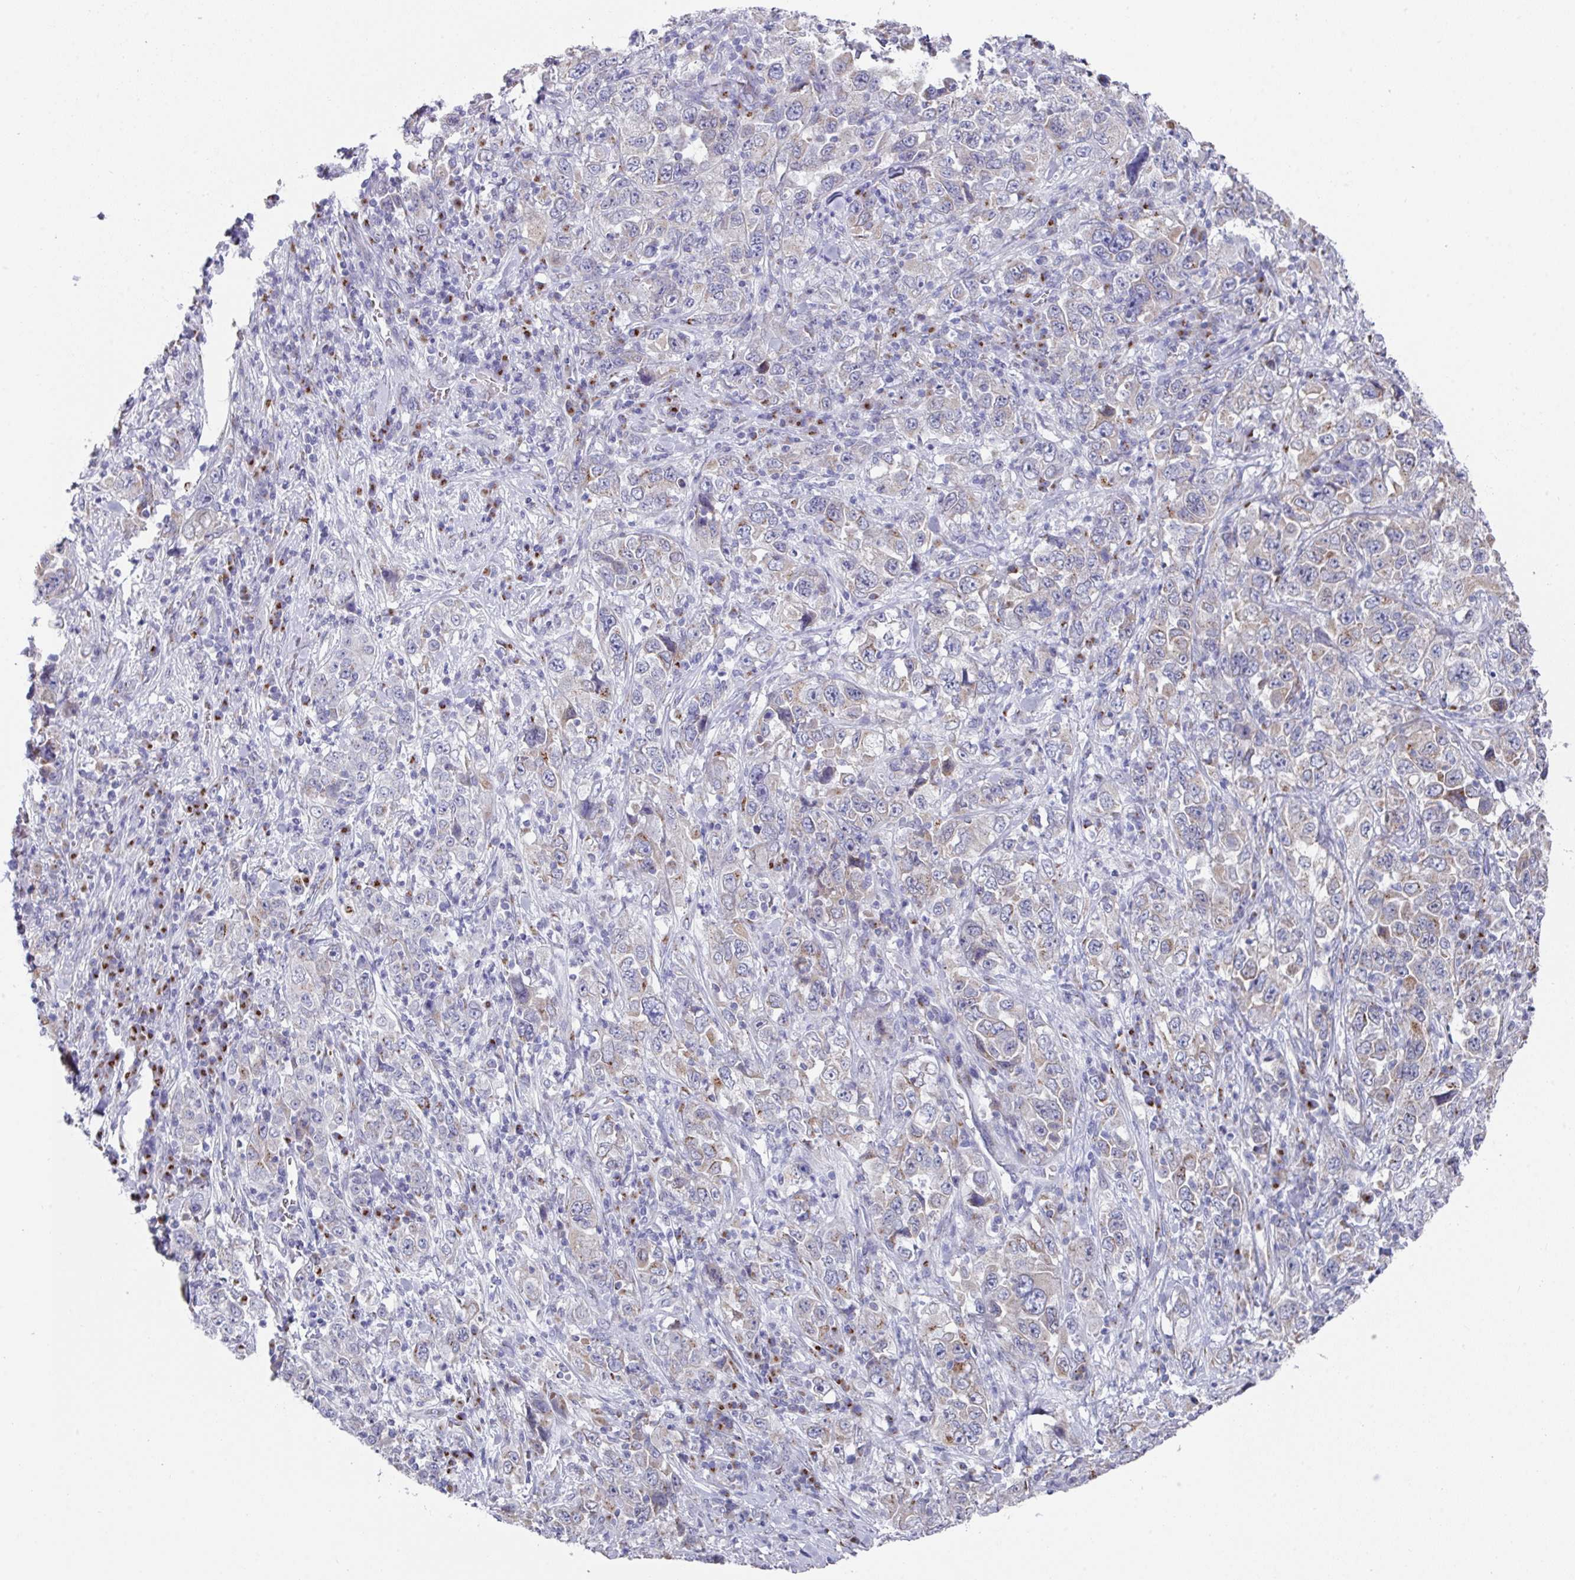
{"staining": {"intensity": "negative", "quantity": "none", "location": "none"}, "tissue": "stomach cancer", "cell_type": "Tumor cells", "image_type": "cancer", "snomed": [{"axis": "morphology", "description": "Normal tissue, NOS"}, {"axis": "morphology", "description": "Adenocarcinoma, NOS"}, {"axis": "topography", "description": "Stomach, upper"}, {"axis": "topography", "description": "Stomach"}], "caption": "Tumor cells are negative for protein expression in human stomach adenocarcinoma.", "gene": "VKORC1L1", "patient": {"sex": "male", "age": 59}}